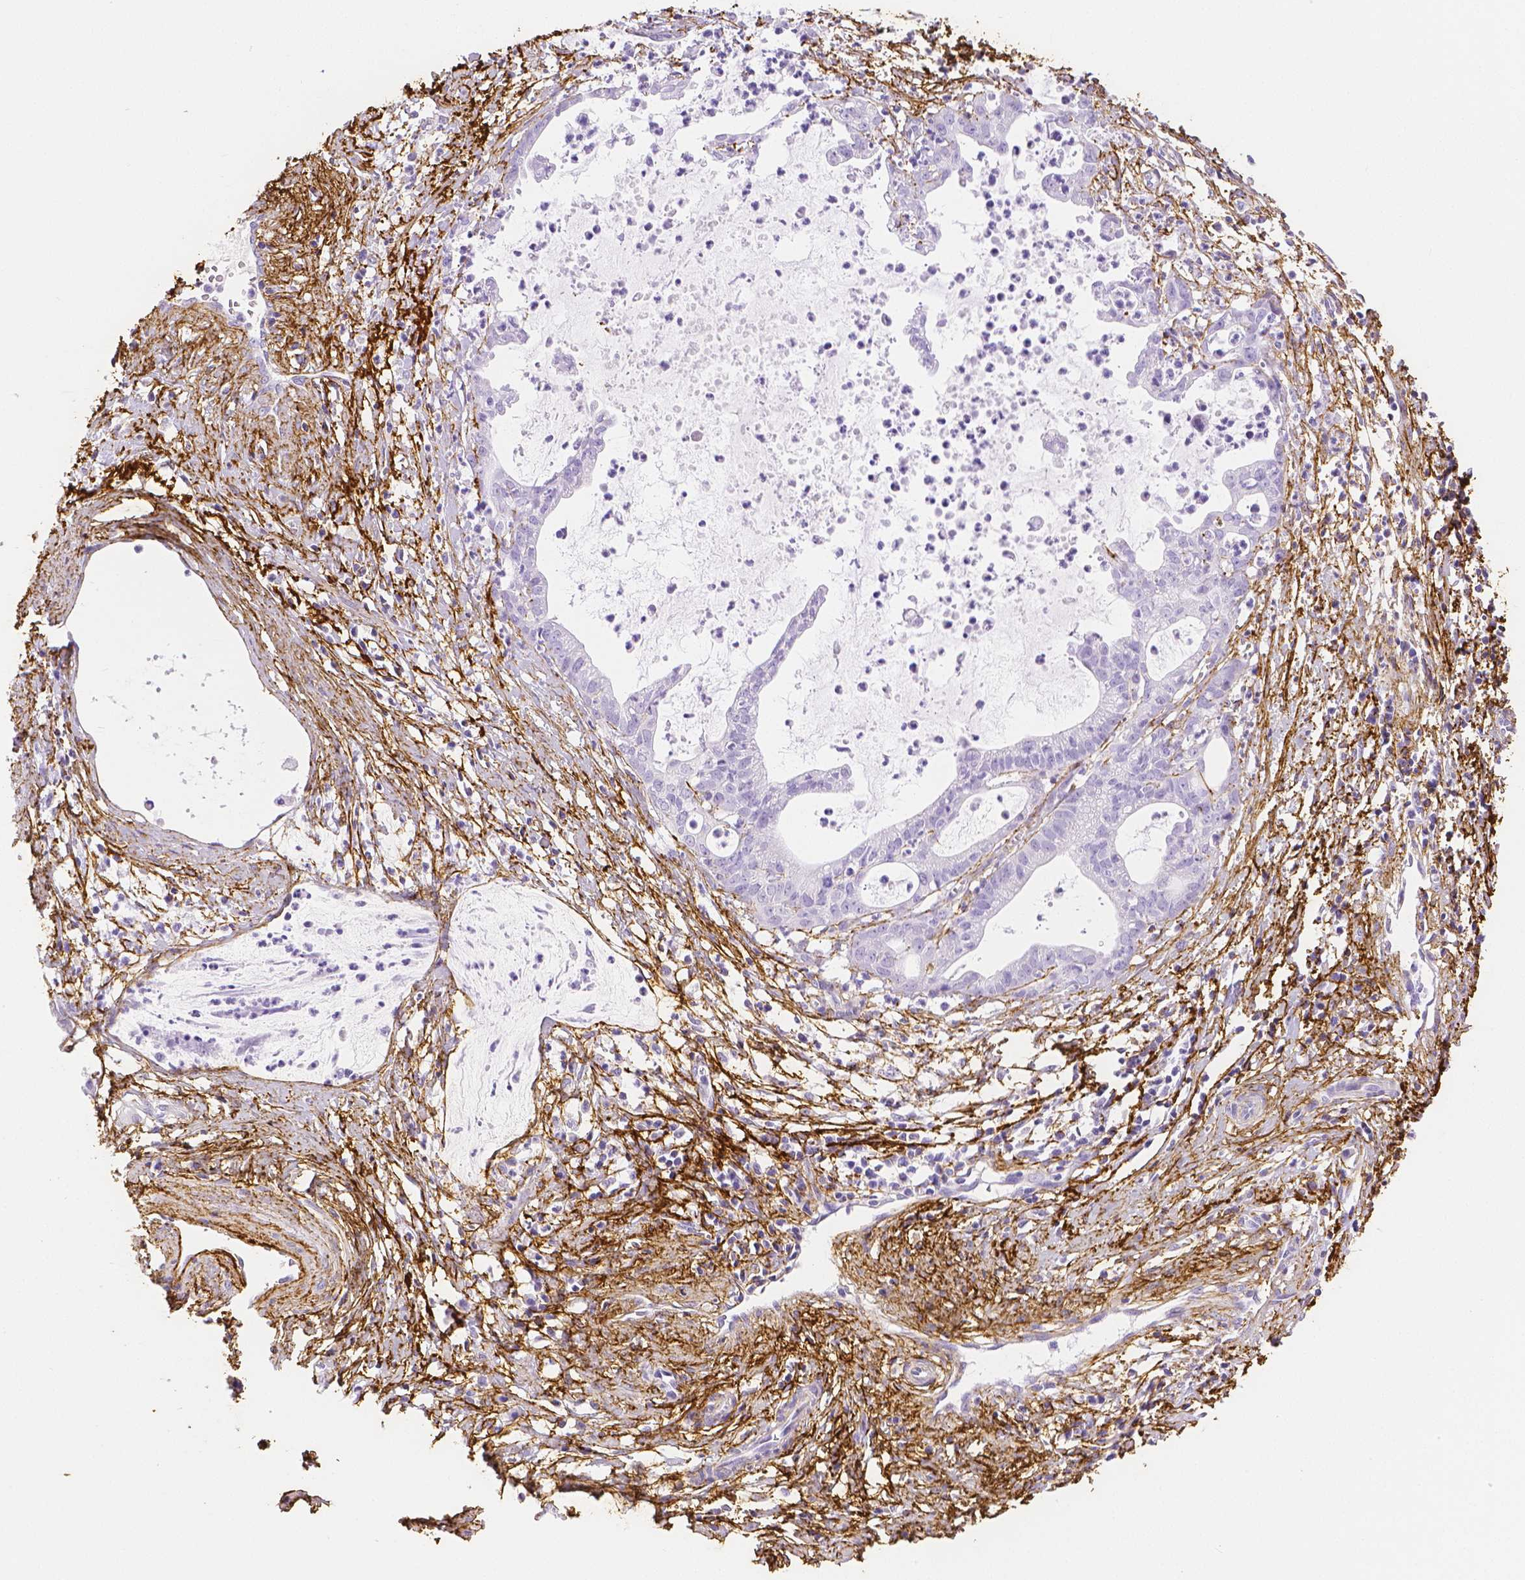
{"staining": {"intensity": "negative", "quantity": "none", "location": "none"}, "tissue": "cervical cancer", "cell_type": "Tumor cells", "image_type": "cancer", "snomed": [{"axis": "morphology", "description": "Normal tissue, NOS"}, {"axis": "morphology", "description": "Adenocarcinoma, NOS"}, {"axis": "topography", "description": "Cervix"}], "caption": "The immunohistochemistry (IHC) histopathology image has no significant staining in tumor cells of cervical adenocarcinoma tissue.", "gene": "FBN1", "patient": {"sex": "female", "age": 38}}